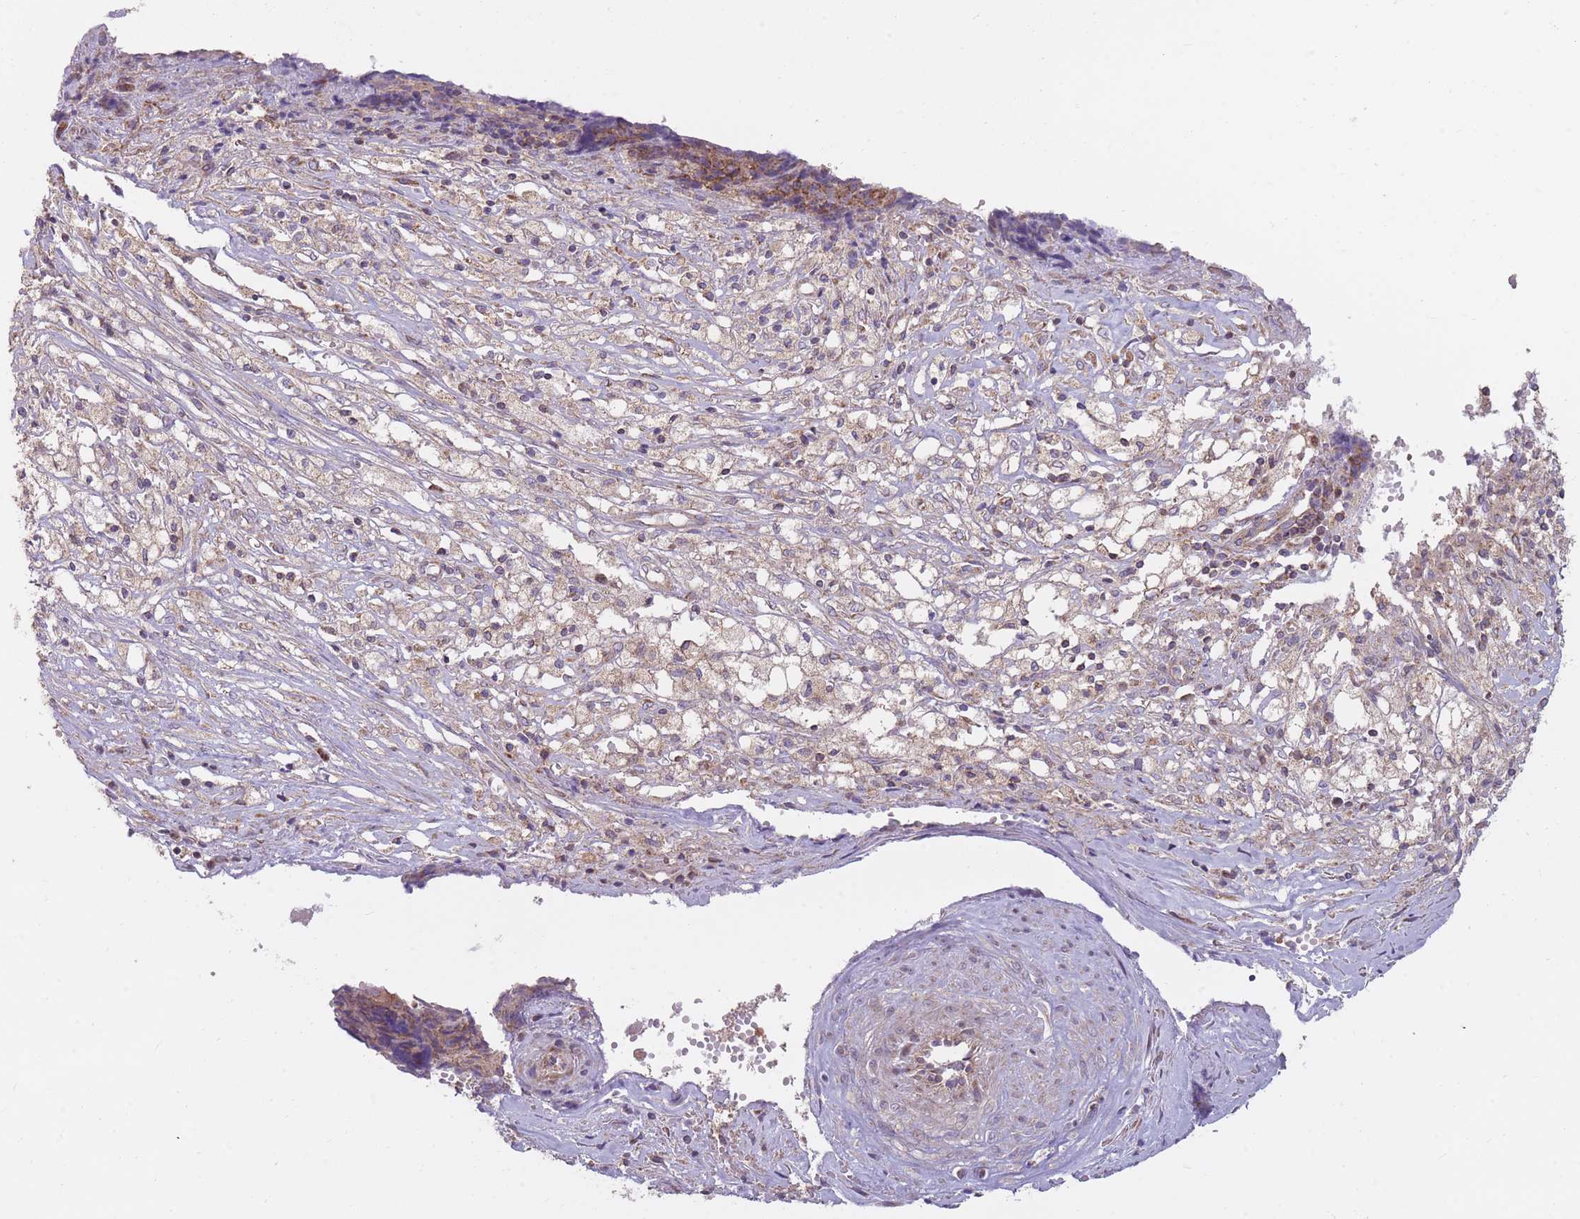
{"staining": {"intensity": "strong", "quantity": ">75%", "location": "cytoplasmic/membranous"}, "tissue": "ovarian cancer", "cell_type": "Tumor cells", "image_type": "cancer", "snomed": [{"axis": "morphology", "description": "Carcinoma, endometroid"}, {"axis": "topography", "description": "Ovary"}], "caption": "IHC staining of ovarian endometroid carcinoma, which exhibits high levels of strong cytoplasmic/membranous positivity in approximately >75% of tumor cells indicating strong cytoplasmic/membranous protein staining. The staining was performed using DAB (brown) for protein detection and nuclei were counterstained in hematoxylin (blue).", "gene": "NDUFA9", "patient": {"sex": "female", "age": 42}}